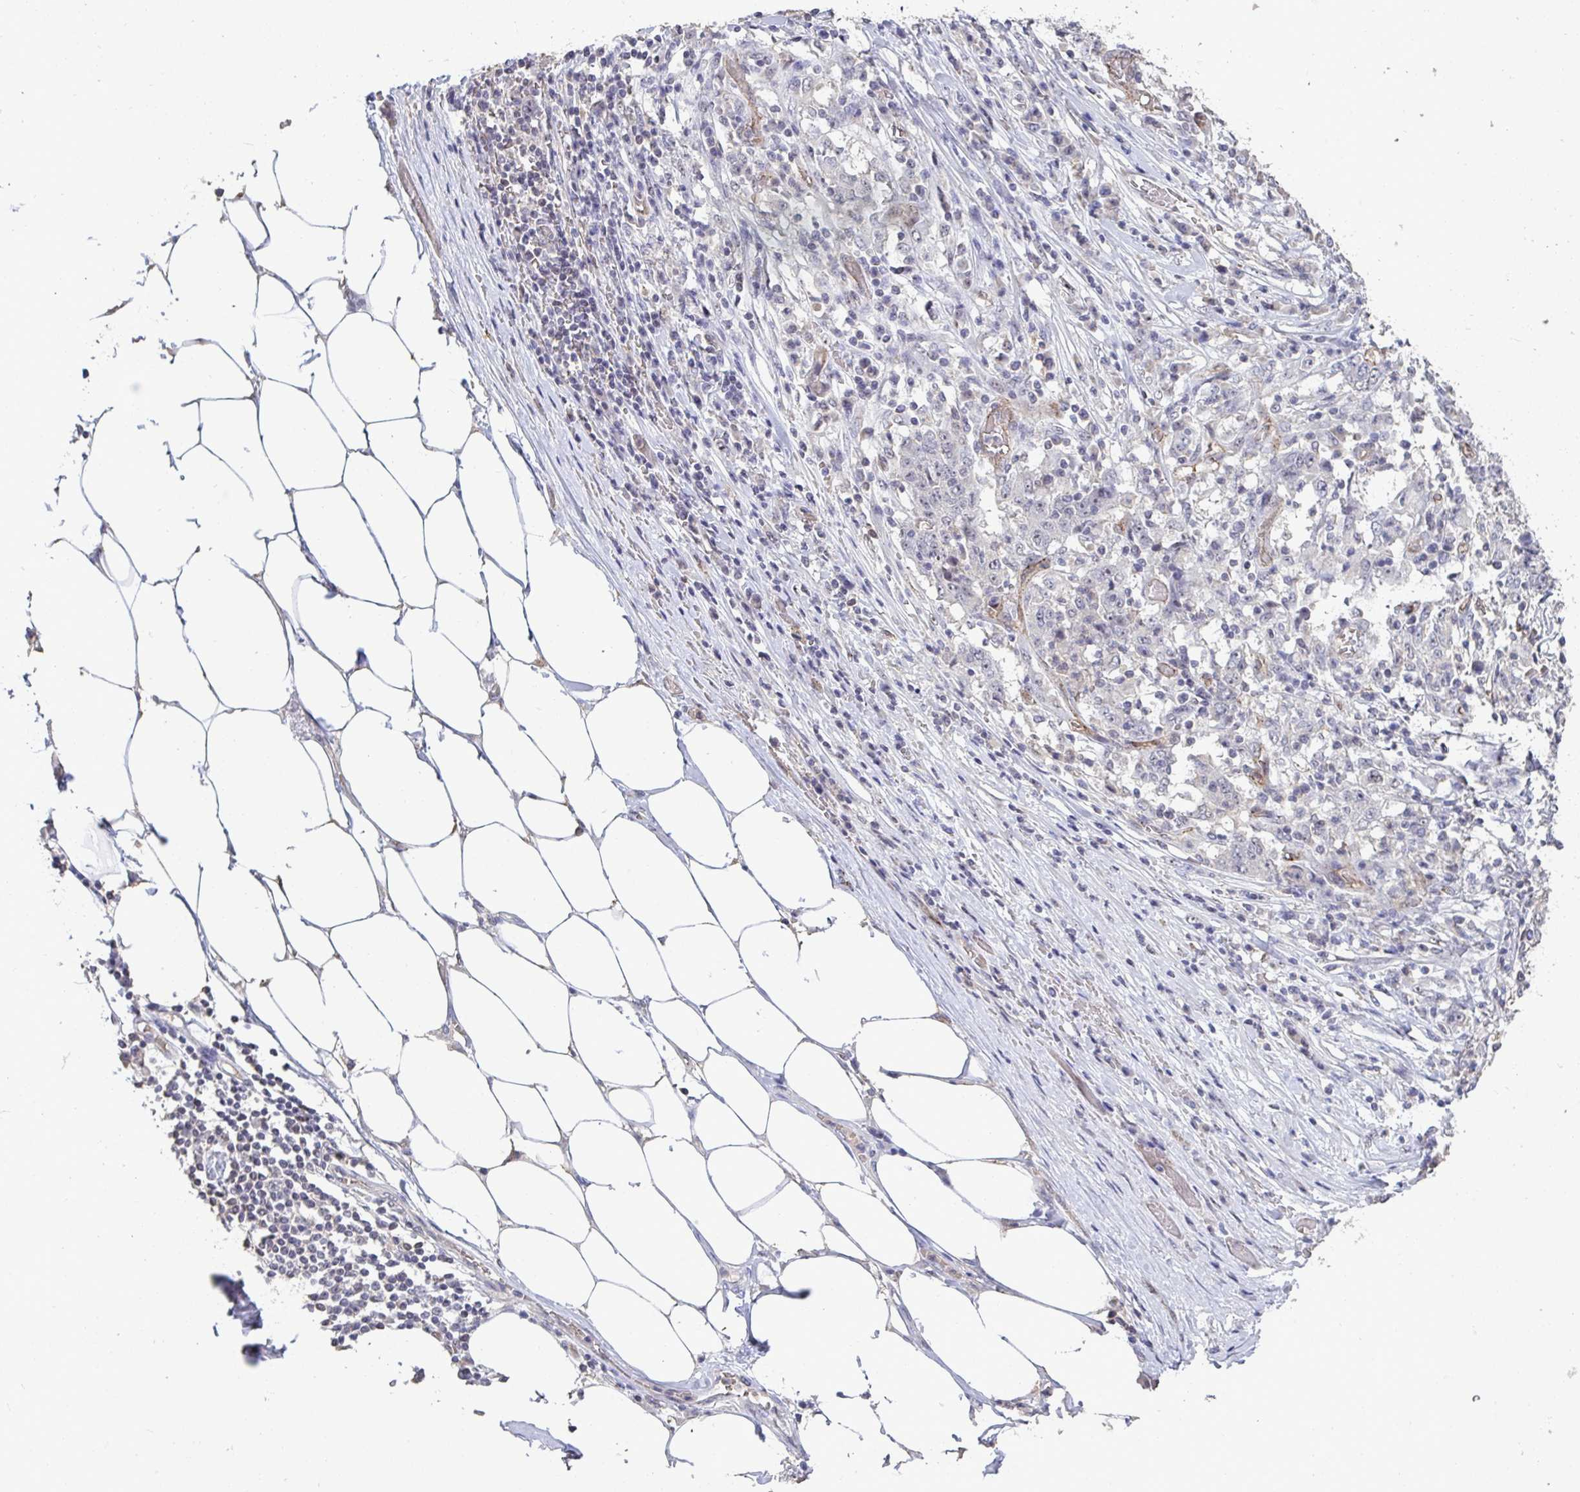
{"staining": {"intensity": "negative", "quantity": "none", "location": "none"}, "tissue": "stomach cancer", "cell_type": "Tumor cells", "image_type": "cancer", "snomed": [{"axis": "morphology", "description": "Adenocarcinoma, NOS"}, {"axis": "topography", "description": "Stomach"}], "caption": "A micrograph of human stomach adenocarcinoma is negative for staining in tumor cells.", "gene": "SENP3", "patient": {"sex": "male", "age": 59}}